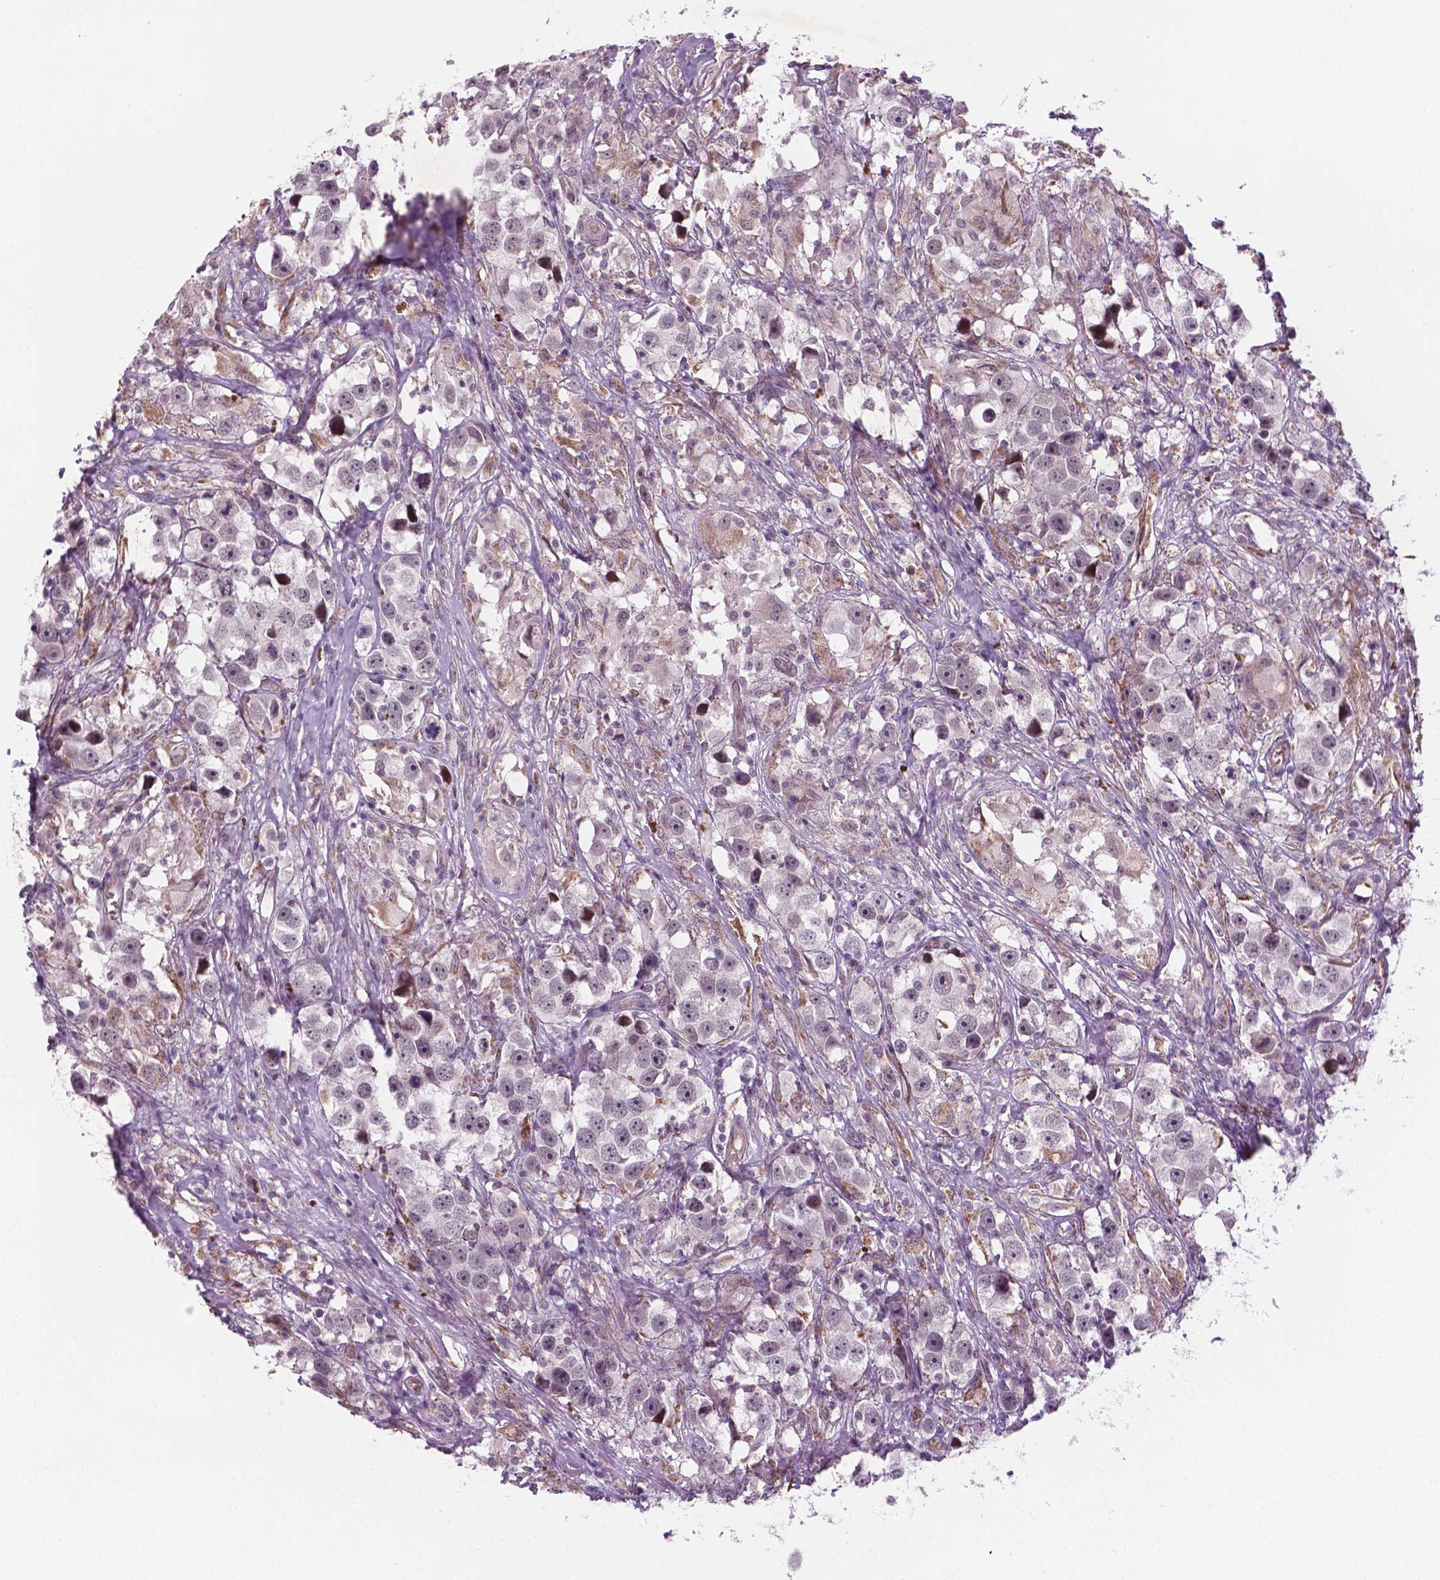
{"staining": {"intensity": "negative", "quantity": "none", "location": "none"}, "tissue": "testis cancer", "cell_type": "Tumor cells", "image_type": "cancer", "snomed": [{"axis": "morphology", "description": "Seminoma, NOS"}, {"axis": "topography", "description": "Testis"}], "caption": "The photomicrograph displays no staining of tumor cells in seminoma (testis). (Immunohistochemistry (ihc), brightfield microscopy, high magnification).", "gene": "NFAT5", "patient": {"sex": "male", "age": 49}}